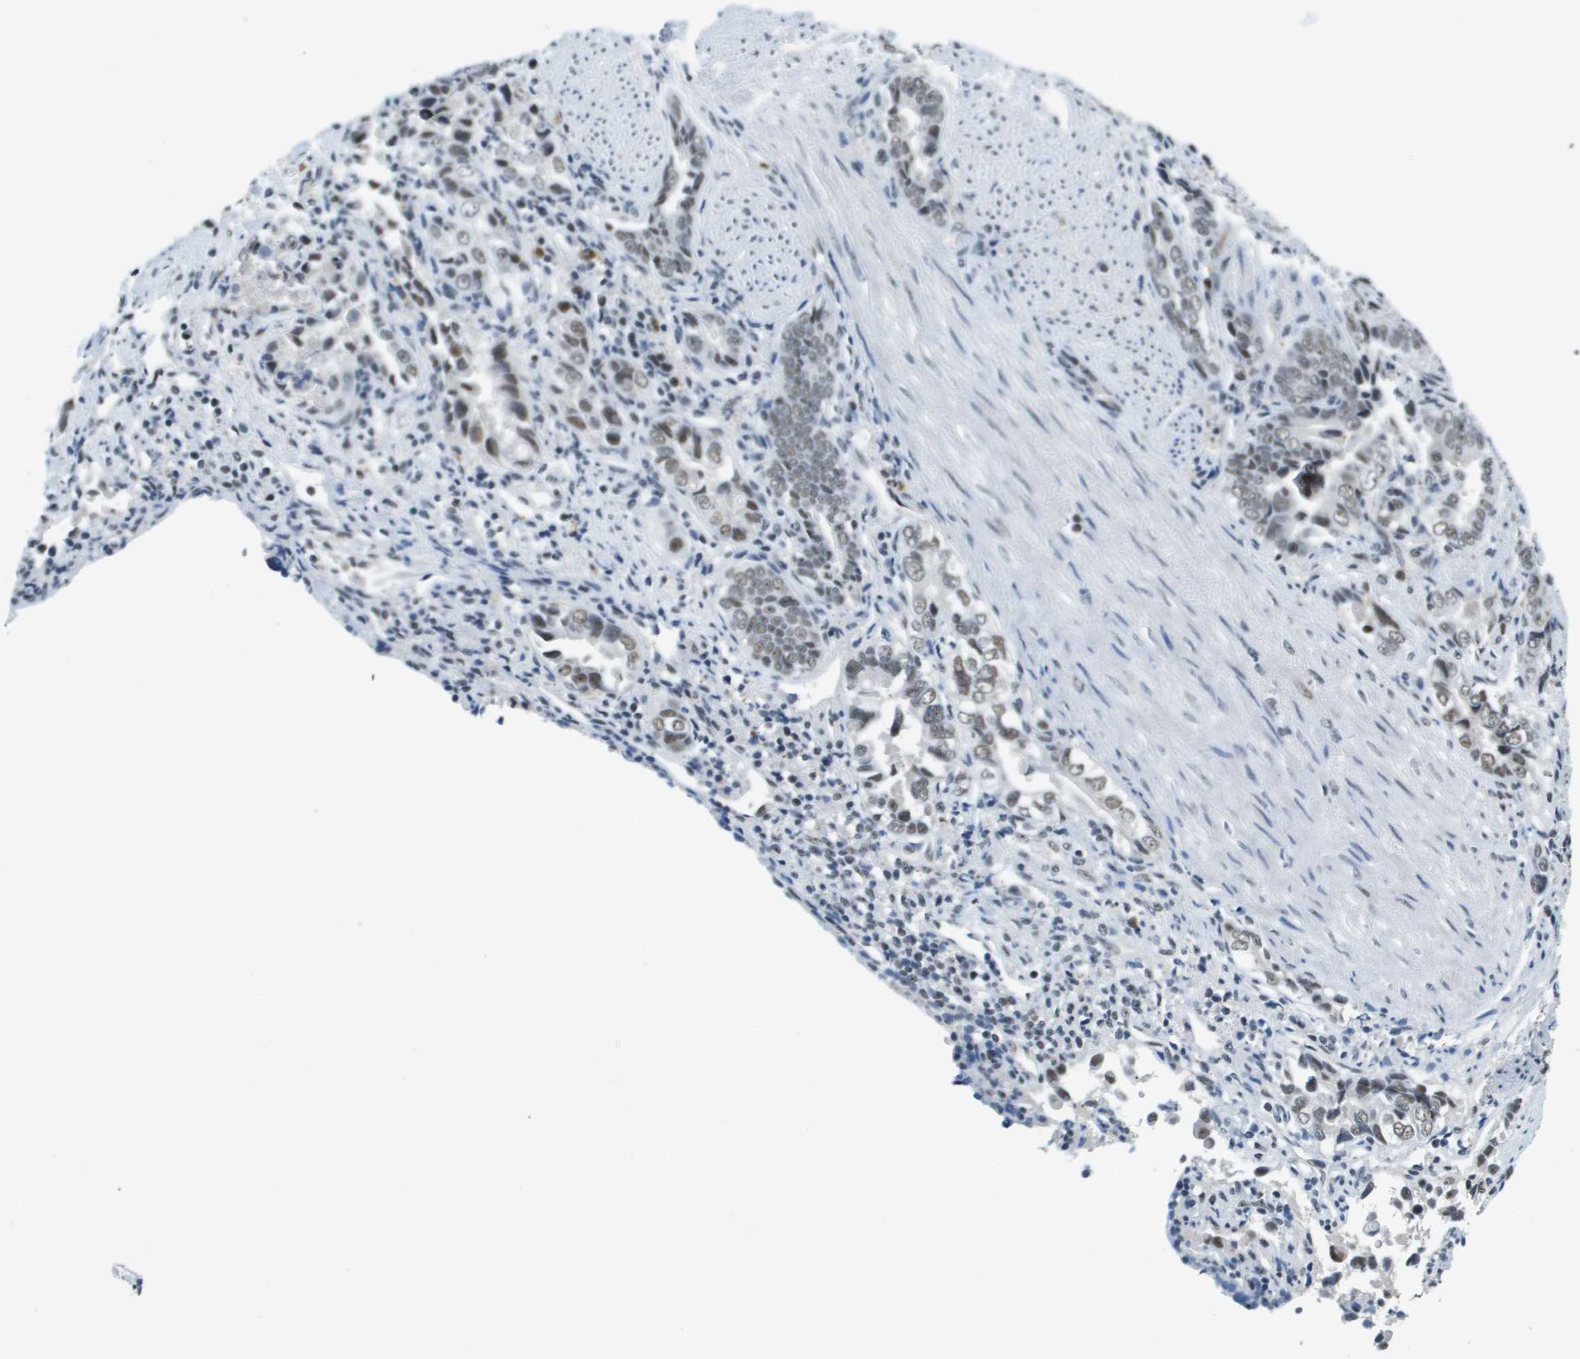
{"staining": {"intensity": "weak", "quantity": ">75%", "location": "nuclear"}, "tissue": "liver cancer", "cell_type": "Tumor cells", "image_type": "cancer", "snomed": [{"axis": "morphology", "description": "Cholangiocarcinoma"}, {"axis": "topography", "description": "Liver"}], "caption": "A high-resolution image shows IHC staining of liver cholangiocarcinoma, which reveals weak nuclear staining in about >75% of tumor cells.", "gene": "EP400", "patient": {"sex": "female", "age": 79}}